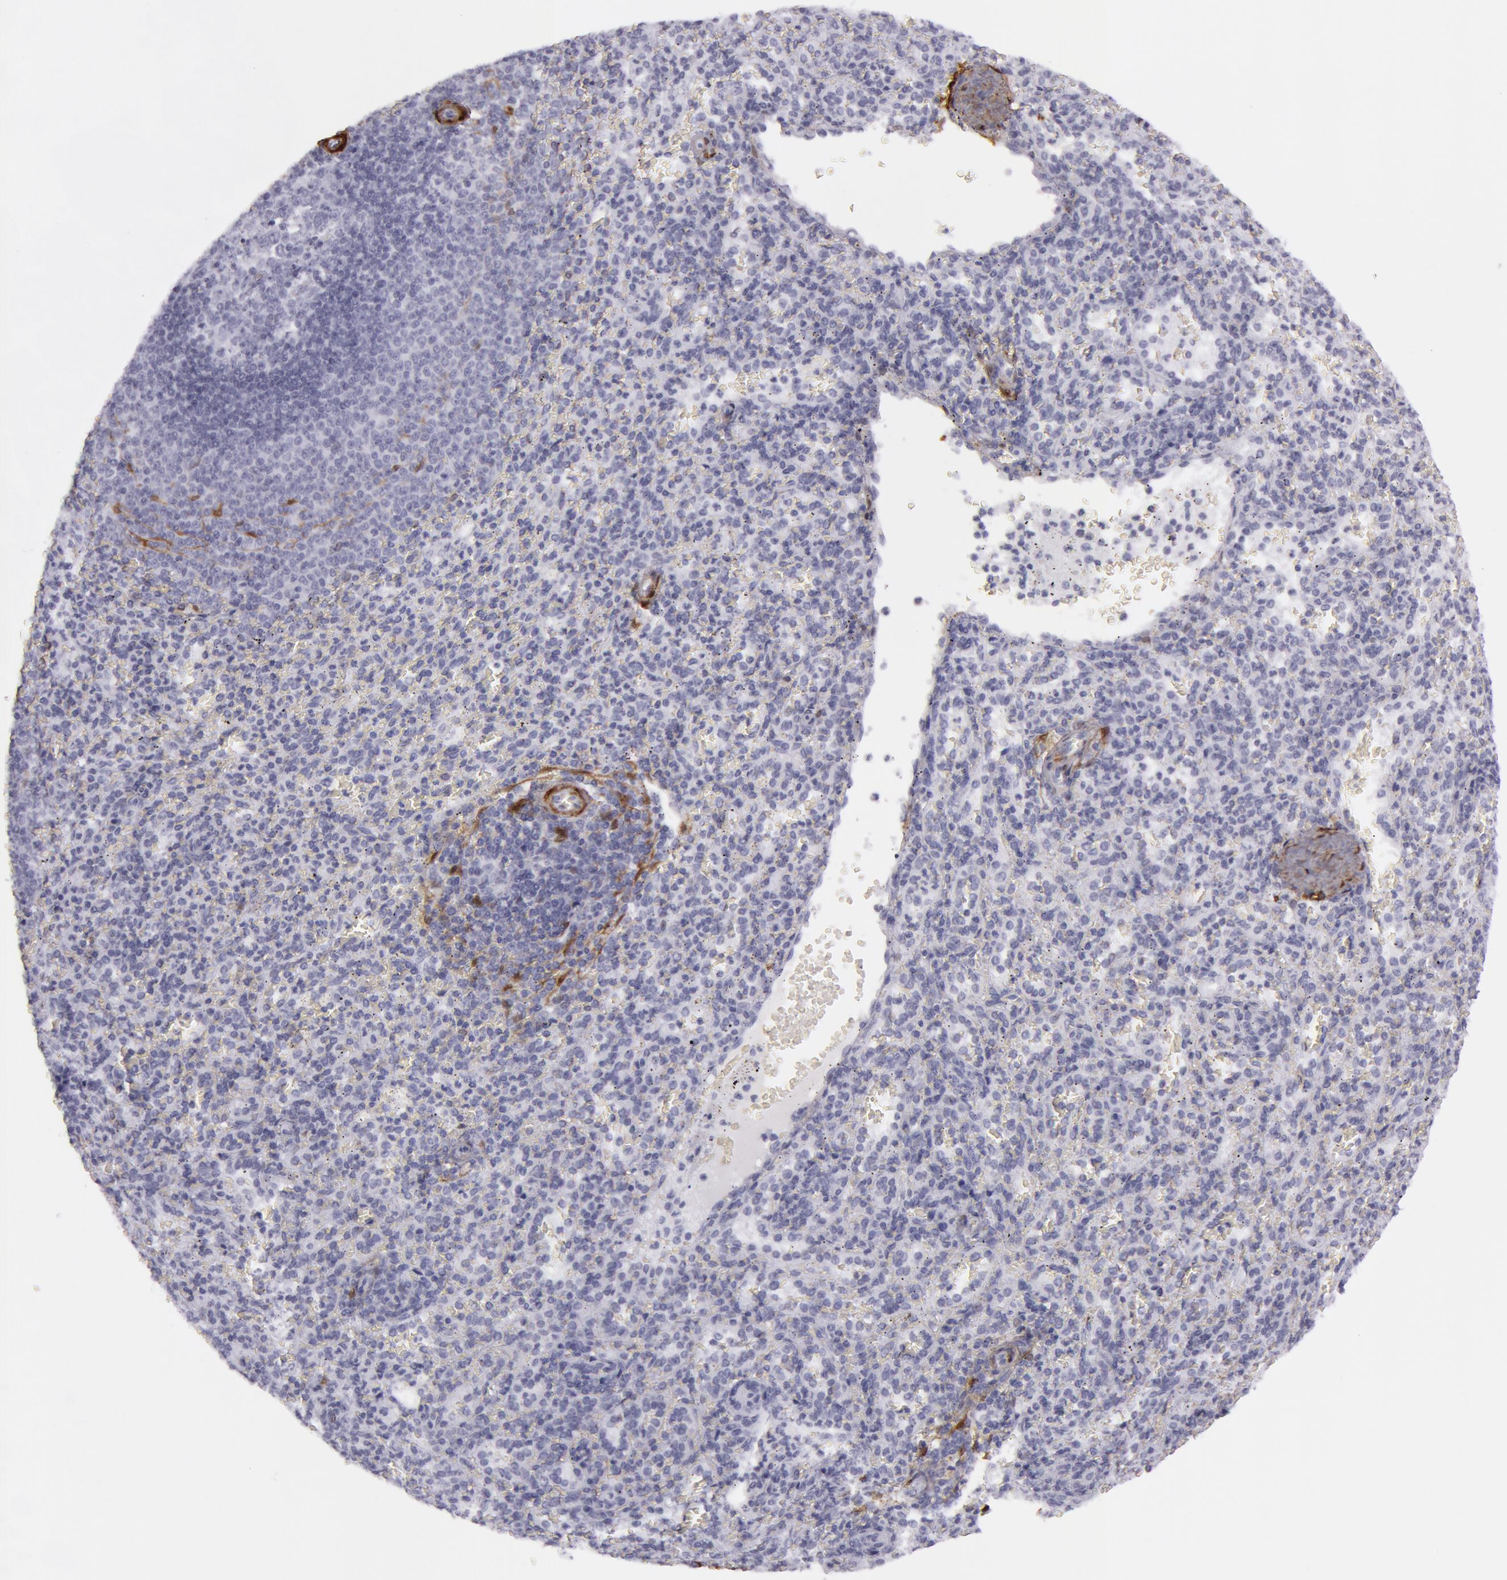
{"staining": {"intensity": "weak", "quantity": "<25%", "location": "cytoplasmic/membranous"}, "tissue": "spleen", "cell_type": "Cells in red pulp", "image_type": "normal", "snomed": [{"axis": "morphology", "description": "Normal tissue, NOS"}, {"axis": "topography", "description": "Spleen"}], "caption": "There is no significant positivity in cells in red pulp of spleen. Nuclei are stained in blue.", "gene": "TAGLN", "patient": {"sex": "female", "age": 21}}